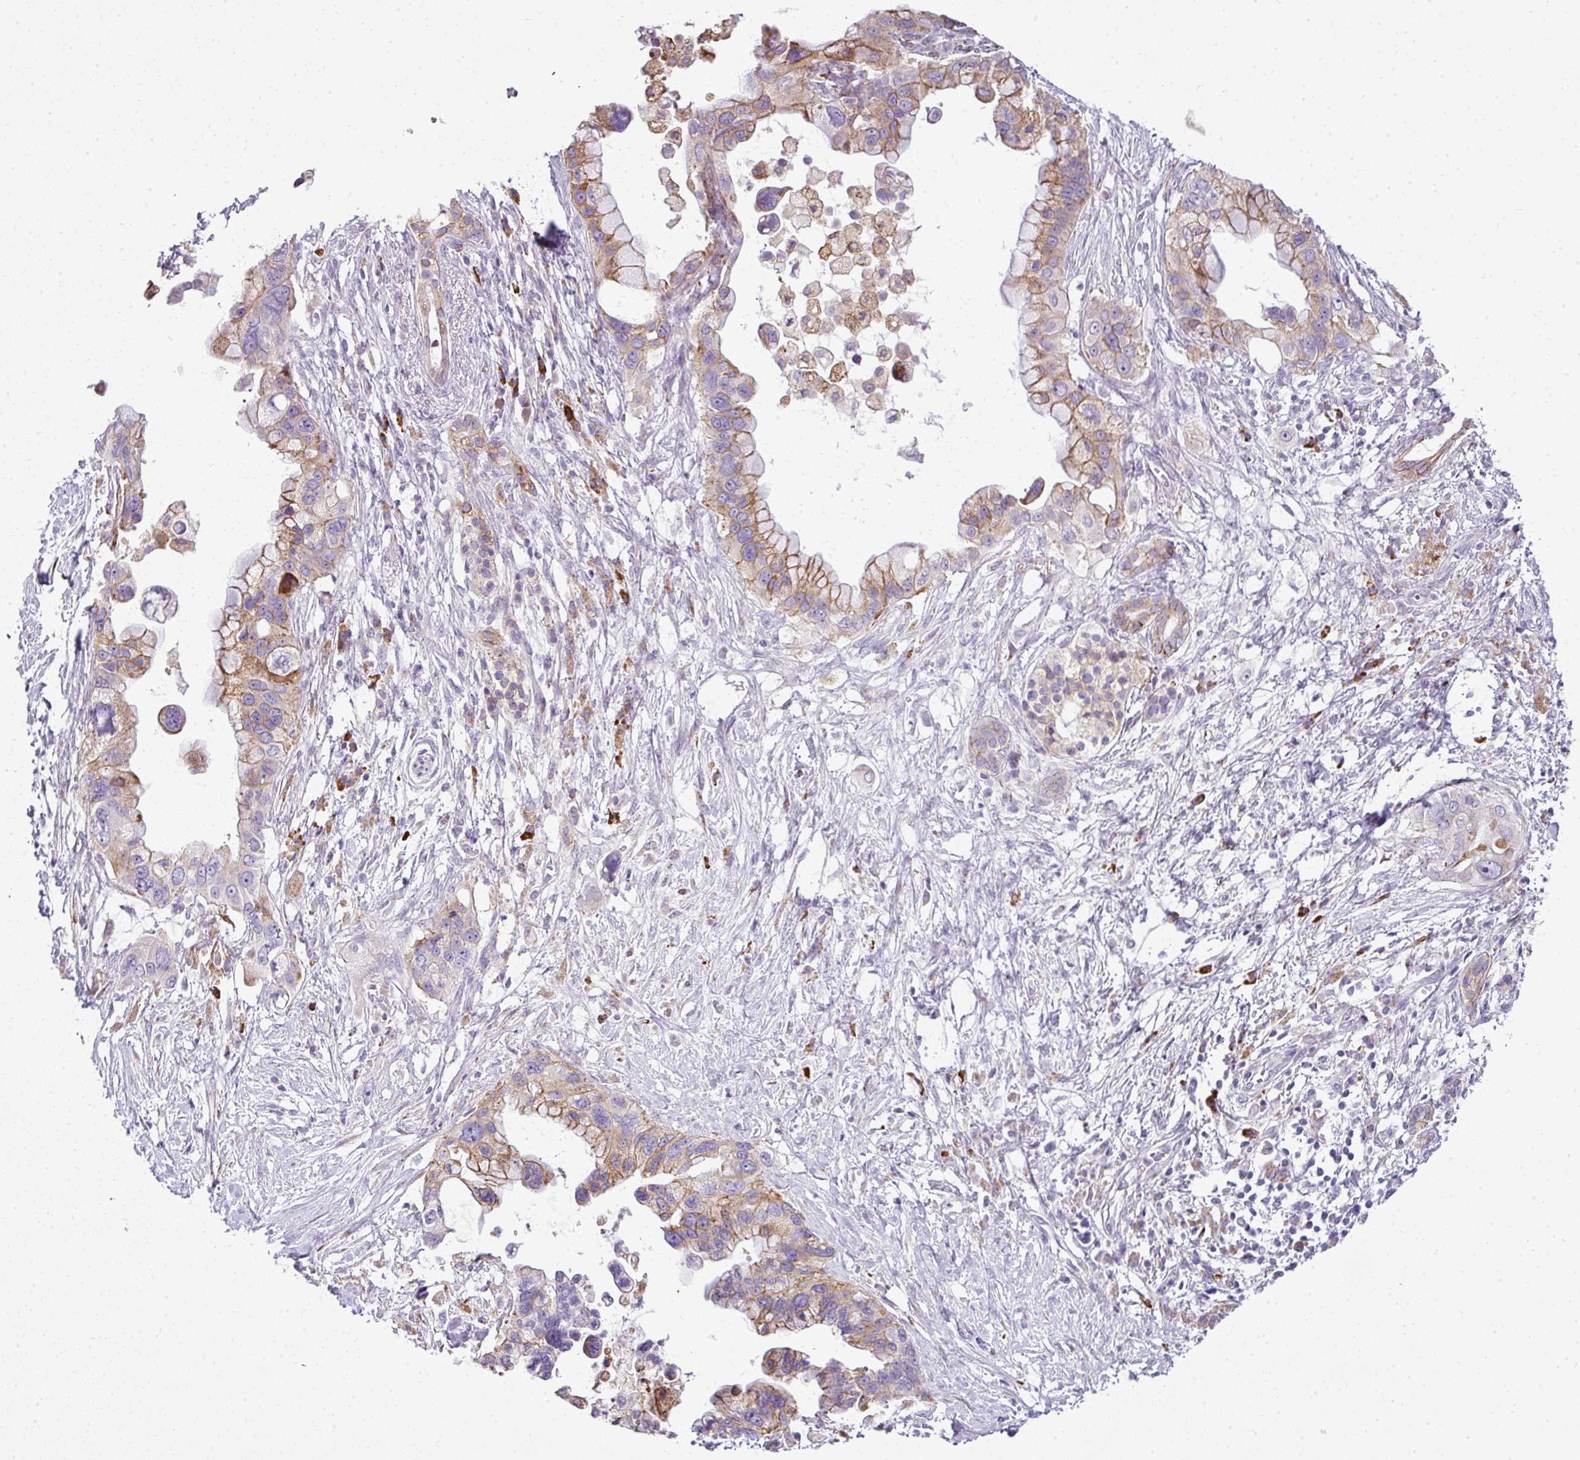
{"staining": {"intensity": "moderate", "quantity": ">75%", "location": "cytoplasmic/membranous"}, "tissue": "pancreatic cancer", "cell_type": "Tumor cells", "image_type": "cancer", "snomed": [{"axis": "morphology", "description": "Adenocarcinoma, NOS"}, {"axis": "topography", "description": "Pancreas"}], "caption": "The micrograph displays staining of adenocarcinoma (pancreatic), revealing moderate cytoplasmic/membranous protein staining (brown color) within tumor cells. (DAB (3,3'-diaminobenzidine) = brown stain, brightfield microscopy at high magnification).", "gene": "ANKRD18A", "patient": {"sex": "female", "age": 83}}